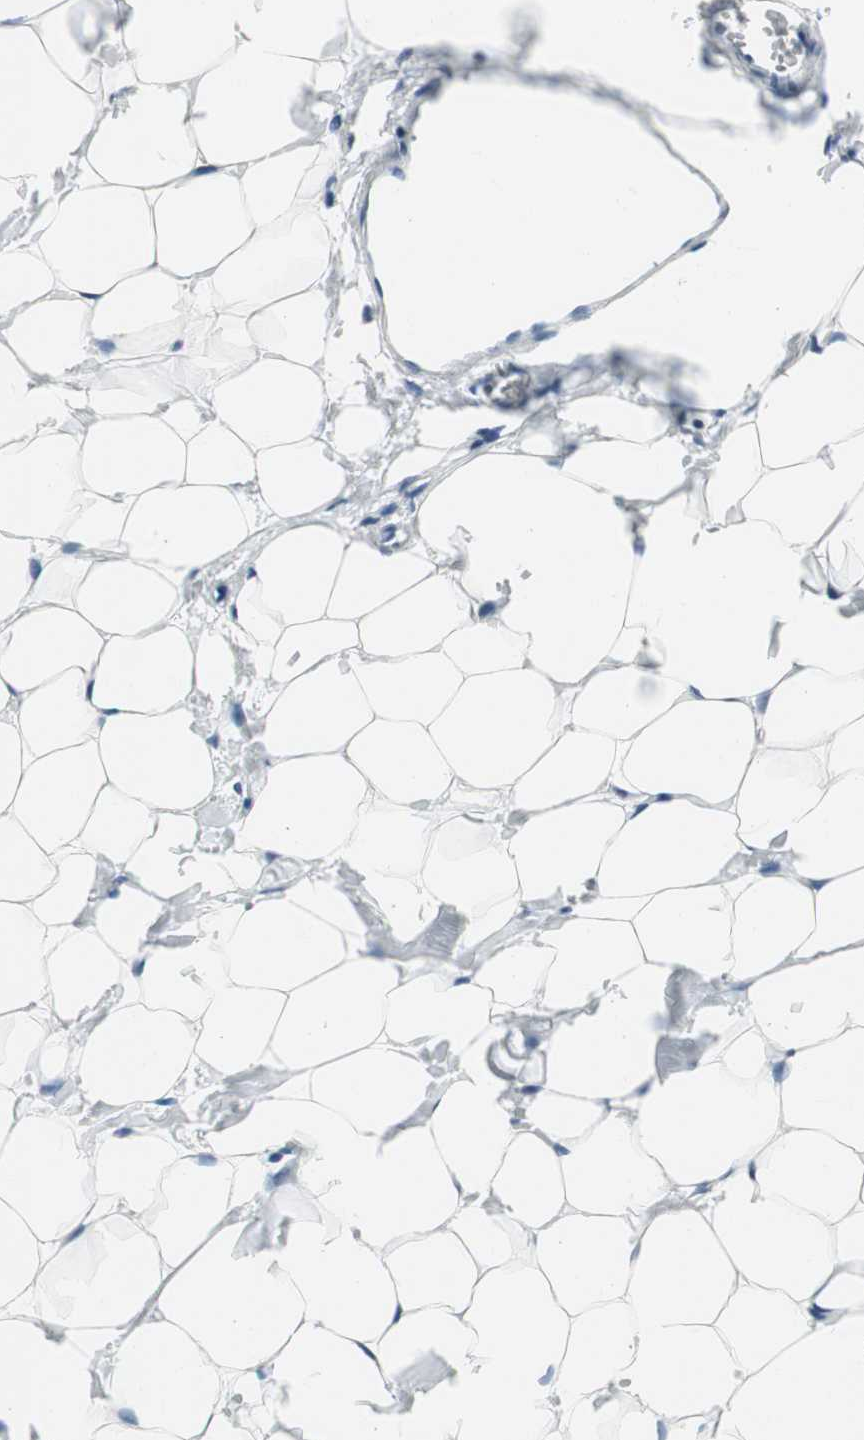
{"staining": {"intensity": "negative", "quantity": "none", "location": "none"}, "tissue": "breast", "cell_type": "Adipocytes", "image_type": "normal", "snomed": [{"axis": "morphology", "description": "Normal tissue, NOS"}, {"axis": "topography", "description": "Breast"}], "caption": "Immunohistochemistry (IHC) histopathology image of unremarkable breast stained for a protein (brown), which shows no expression in adipocytes. (Immunohistochemistry (IHC), brightfield microscopy, high magnification).", "gene": "SPINK4", "patient": {"sex": "female", "age": 27}}